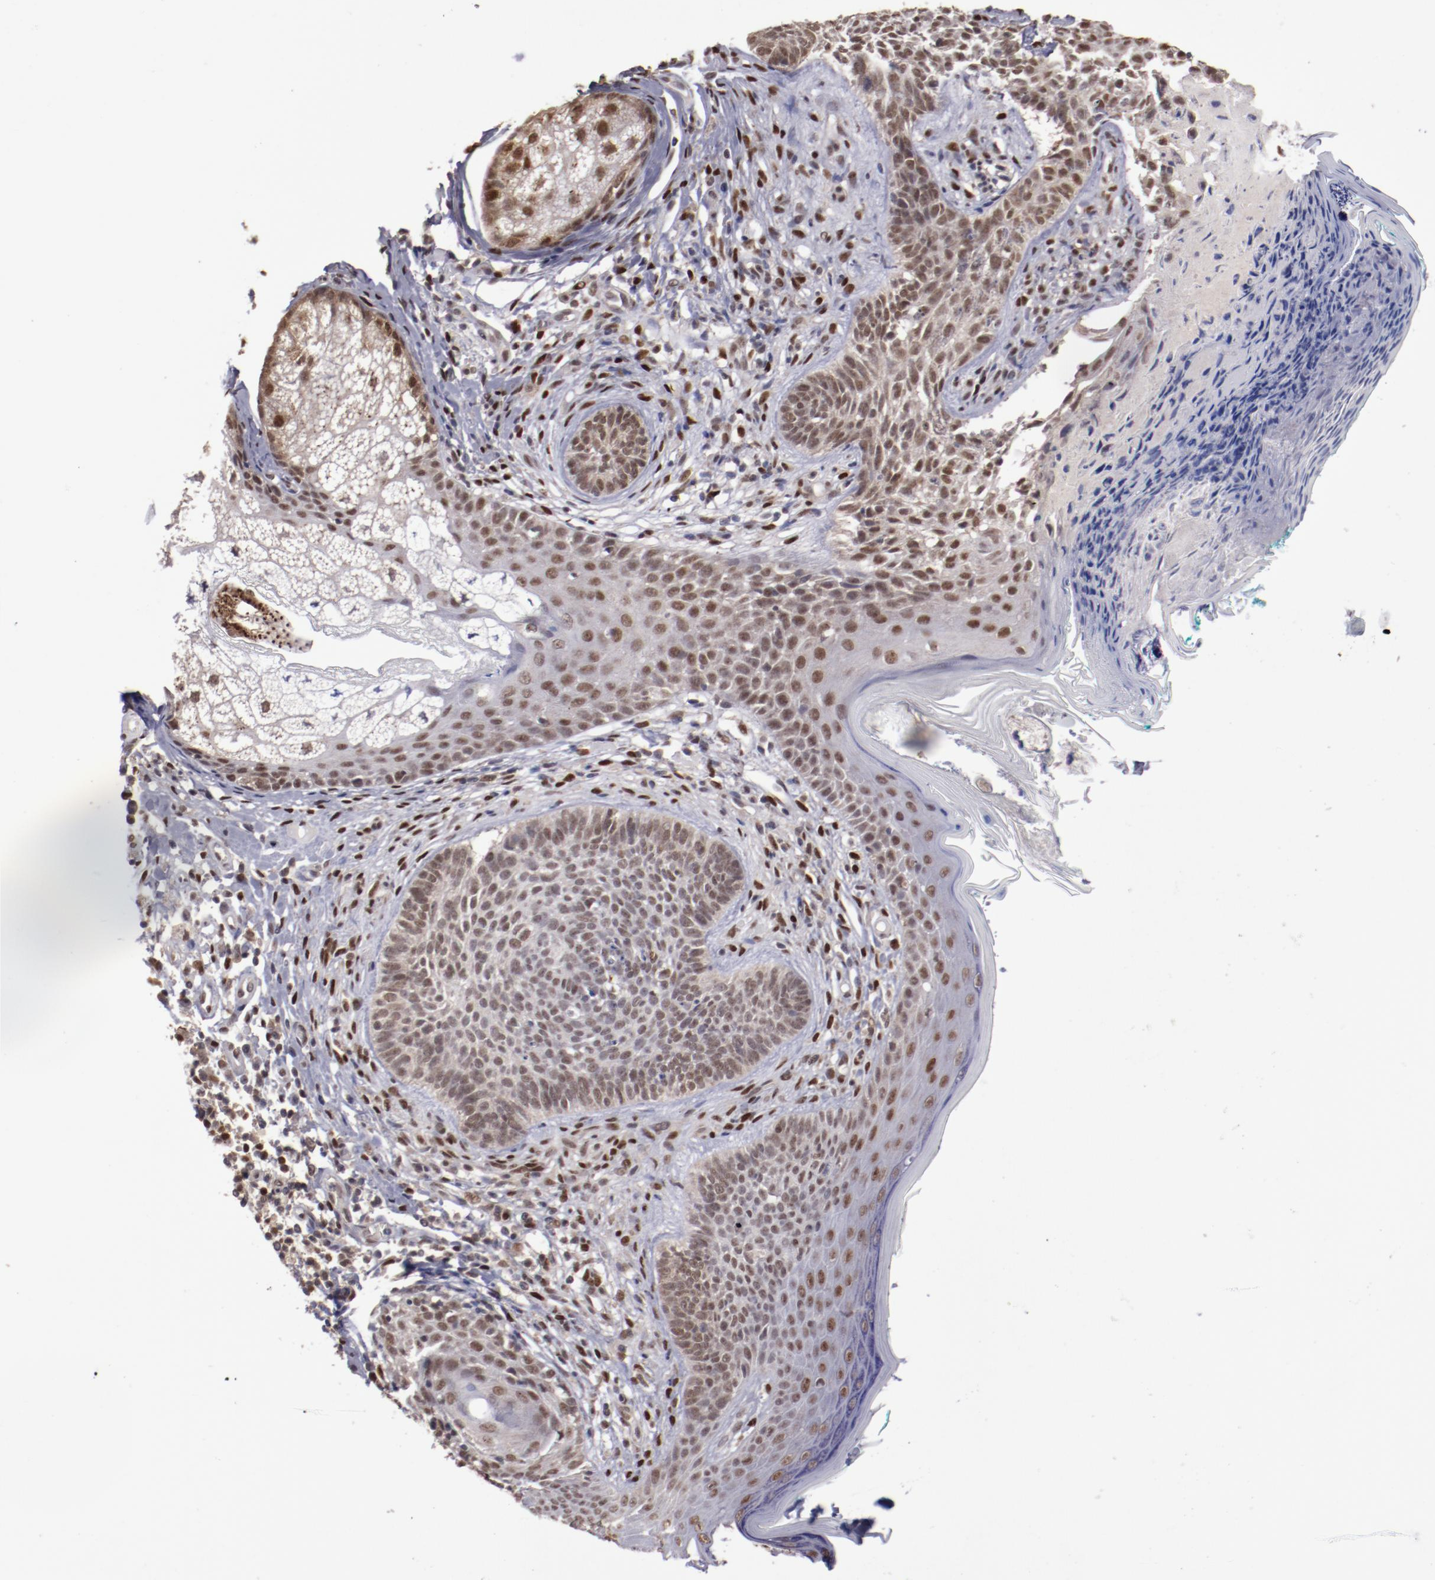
{"staining": {"intensity": "moderate", "quantity": ">75%", "location": "nuclear"}, "tissue": "skin cancer", "cell_type": "Tumor cells", "image_type": "cancer", "snomed": [{"axis": "morphology", "description": "Normal tissue, NOS"}, {"axis": "morphology", "description": "Basal cell carcinoma"}, {"axis": "topography", "description": "Skin"}], "caption": "A medium amount of moderate nuclear positivity is present in about >75% of tumor cells in basal cell carcinoma (skin) tissue. Using DAB (3,3'-diaminobenzidine) (brown) and hematoxylin (blue) stains, captured at high magnification using brightfield microscopy.", "gene": "ARNT", "patient": {"sex": "male", "age": 76}}